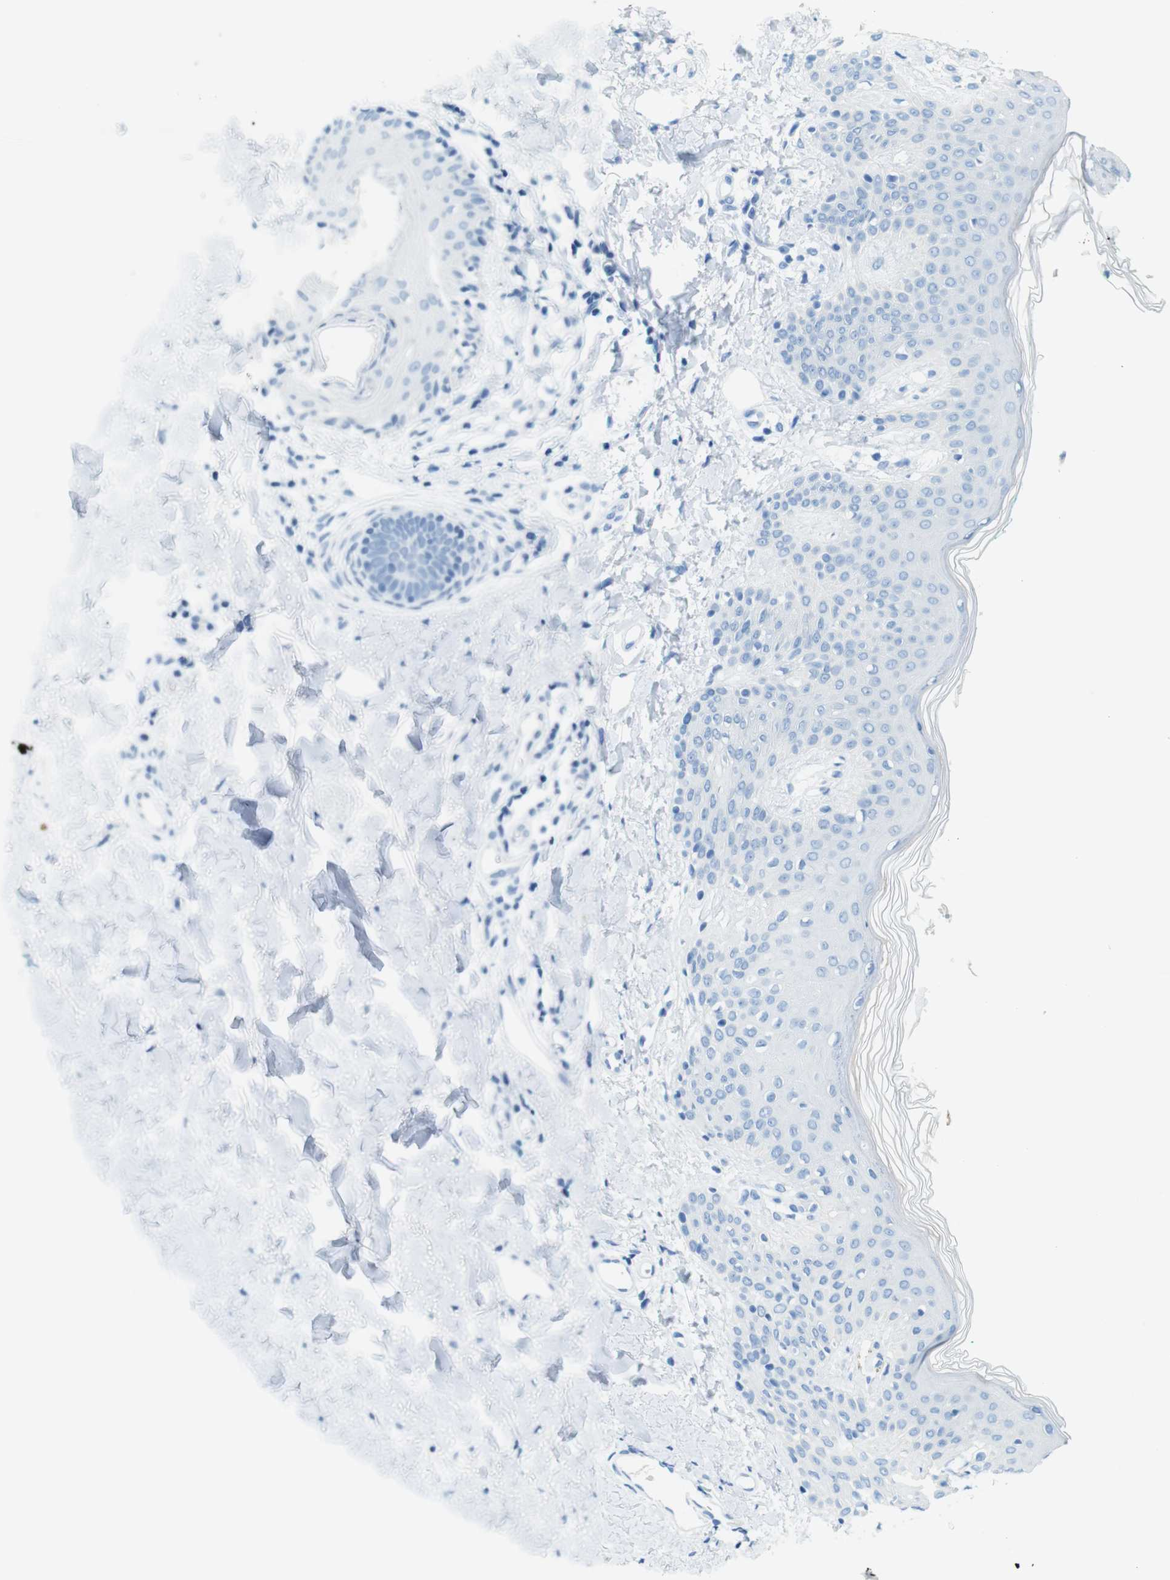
{"staining": {"intensity": "negative", "quantity": "none", "location": "none"}, "tissue": "skin", "cell_type": "Fibroblasts", "image_type": "normal", "snomed": [{"axis": "morphology", "description": "Normal tissue, NOS"}, {"axis": "topography", "description": "Skin"}], "caption": "This is a histopathology image of IHC staining of unremarkable skin, which shows no staining in fibroblasts.", "gene": "MCEMP1", "patient": {"sex": "male", "age": 16}}